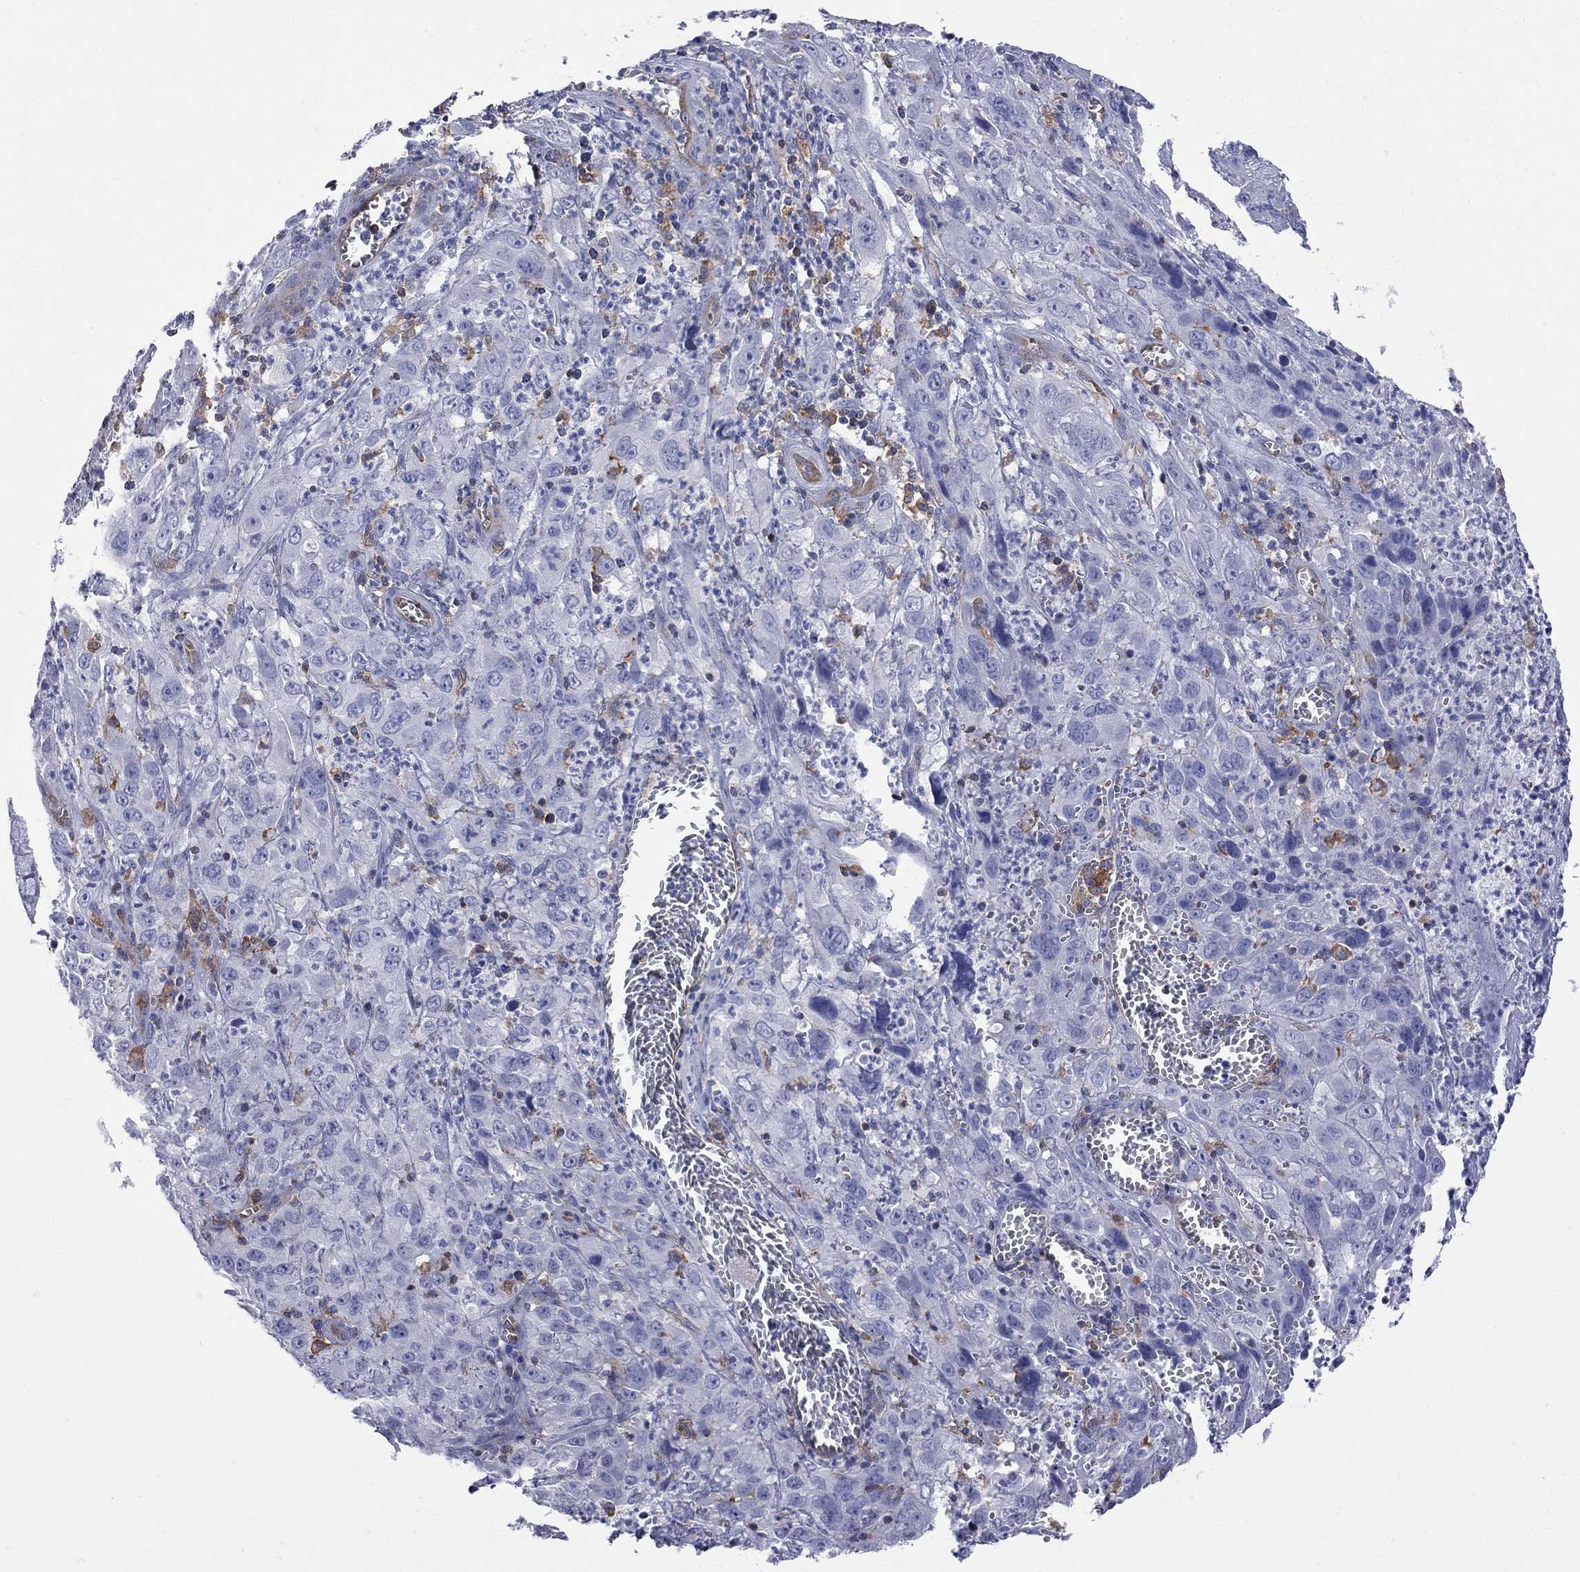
{"staining": {"intensity": "negative", "quantity": "none", "location": "none"}, "tissue": "cervical cancer", "cell_type": "Tumor cells", "image_type": "cancer", "snomed": [{"axis": "morphology", "description": "Squamous cell carcinoma, NOS"}, {"axis": "topography", "description": "Cervix"}], "caption": "DAB (3,3'-diaminobenzidine) immunohistochemical staining of human cervical cancer shows no significant expression in tumor cells.", "gene": "ABI3", "patient": {"sex": "female", "age": 32}}